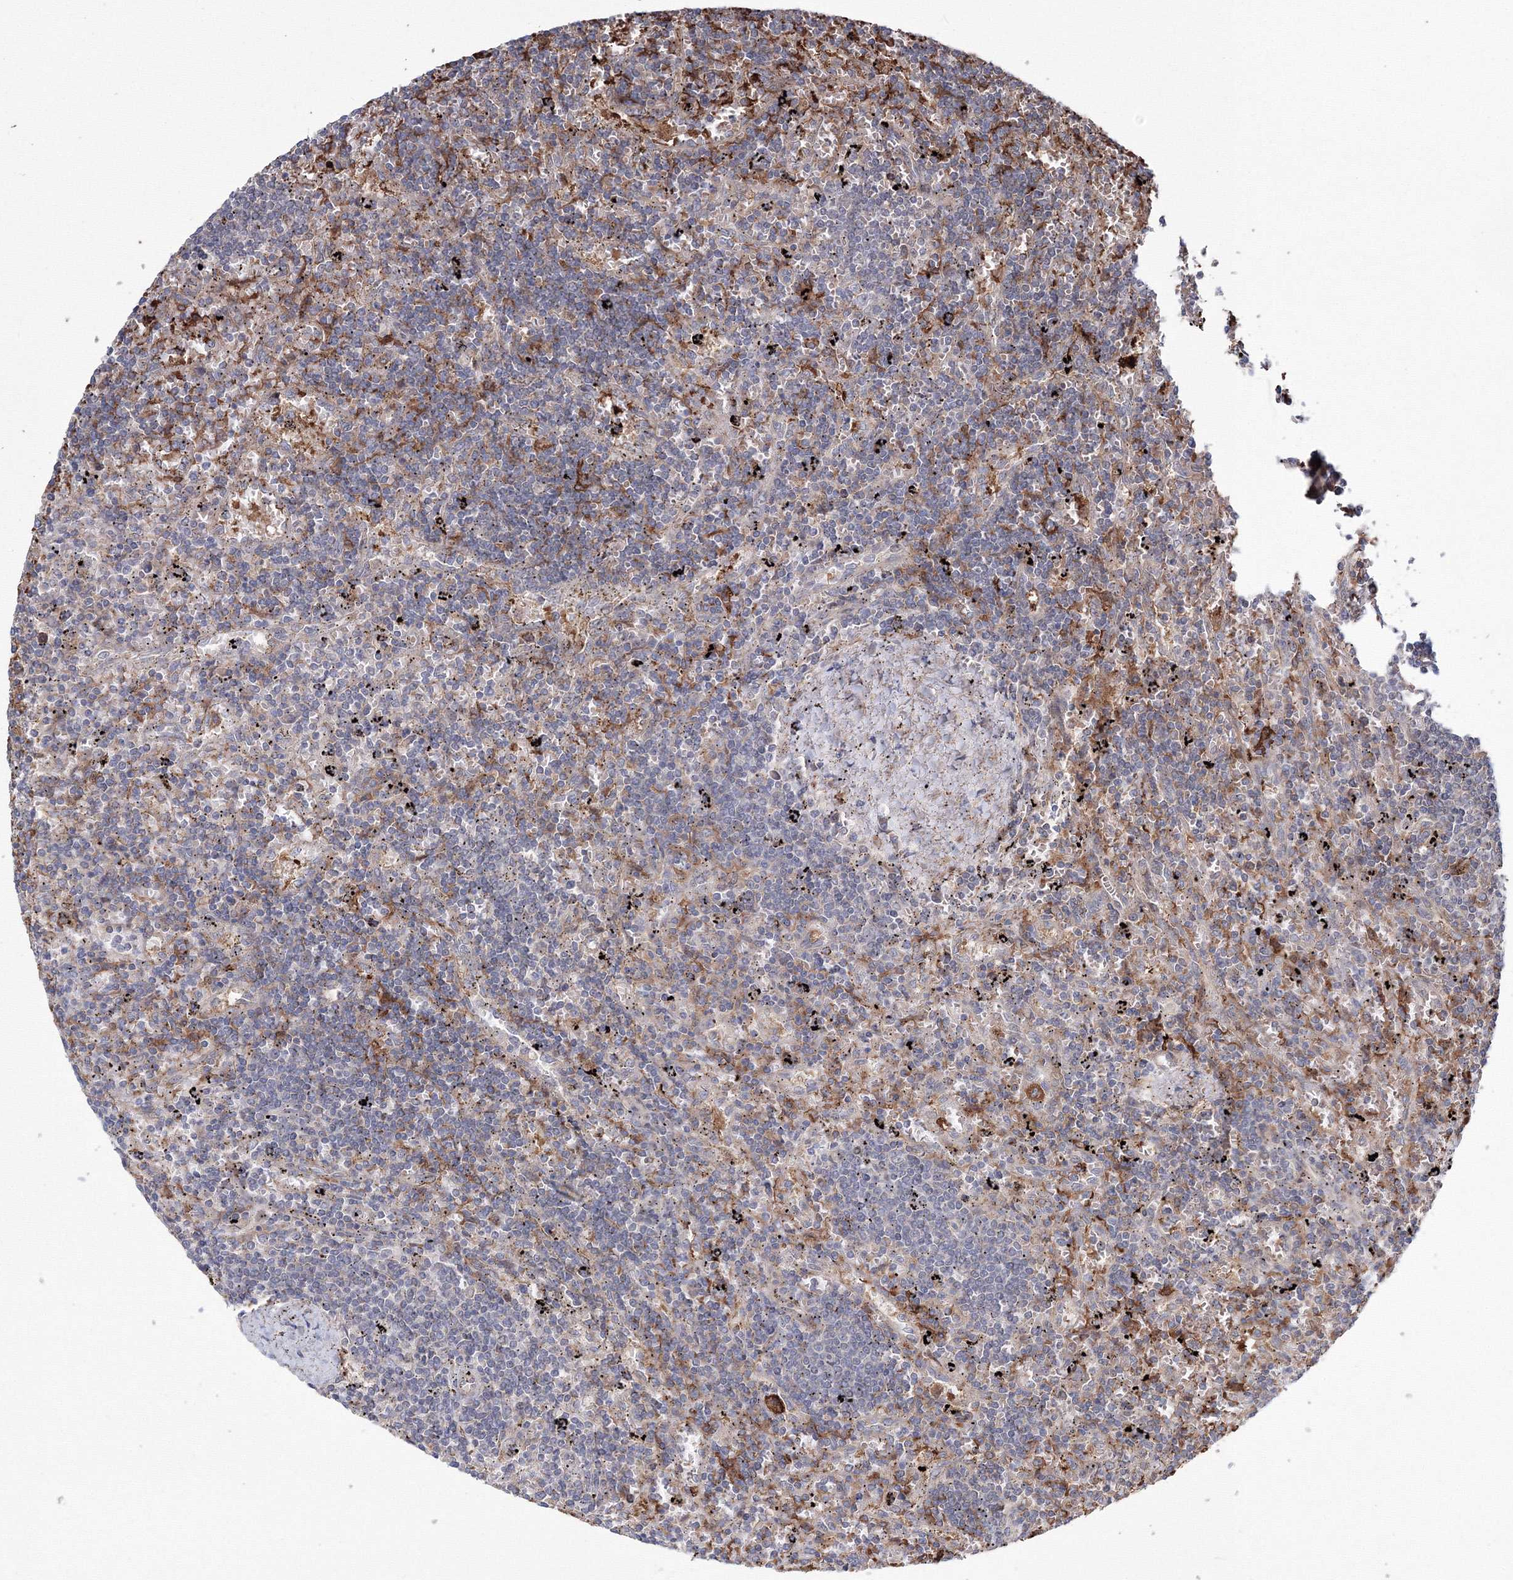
{"staining": {"intensity": "negative", "quantity": "none", "location": "none"}, "tissue": "lymphoma", "cell_type": "Tumor cells", "image_type": "cancer", "snomed": [{"axis": "morphology", "description": "Malignant lymphoma, non-Hodgkin's type, Low grade"}, {"axis": "topography", "description": "Spleen"}], "caption": "Immunohistochemistry histopathology image of human lymphoma stained for a protein (brown), which exhibits no staining in tumor cells.", "gene": "RANBP3L", "patient": {"sex": "male", "age": 76}}